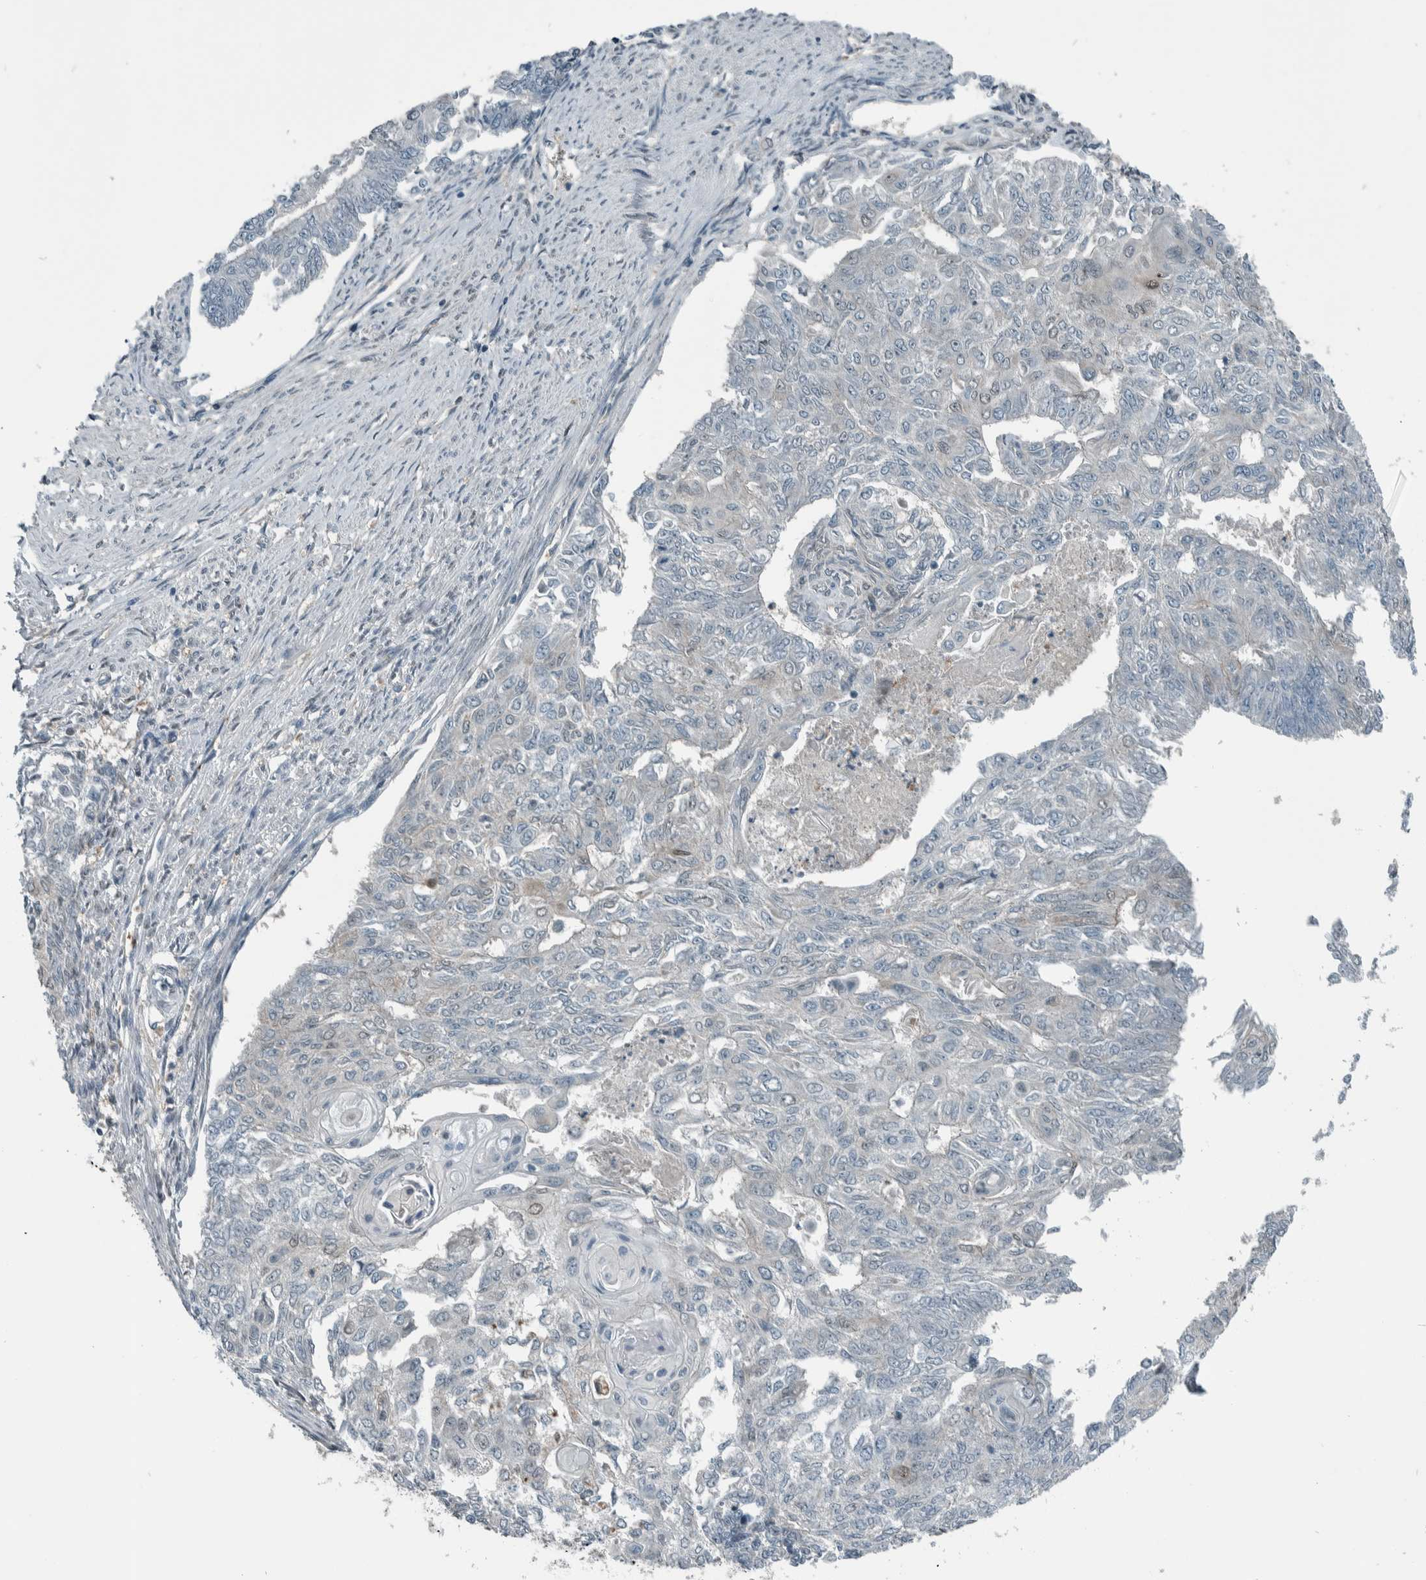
{"staining": {"intensity": "negative", "quantity": "none", "location": "none"}, "tissue": "endometrial cancer", "cell_type": "Tumor cells", "image_type": "cancer", "snomed": [{"axis": "morphology", "description": "Adenocarcinoma, NOS"}, {"axis": "topography", "description": "Endometrium"}], "caption": "Immunohistochemistry of human endometrial adenocarcinoma demonstrates no expression in tumor cells. The staining is performed using DAB (3,3'-diaminobenzidine) brown chromogen with nuclei counter-stained in using hematoxylin.", "gene": "ALAD", "patient": {"sex": "female", "age": 32}}